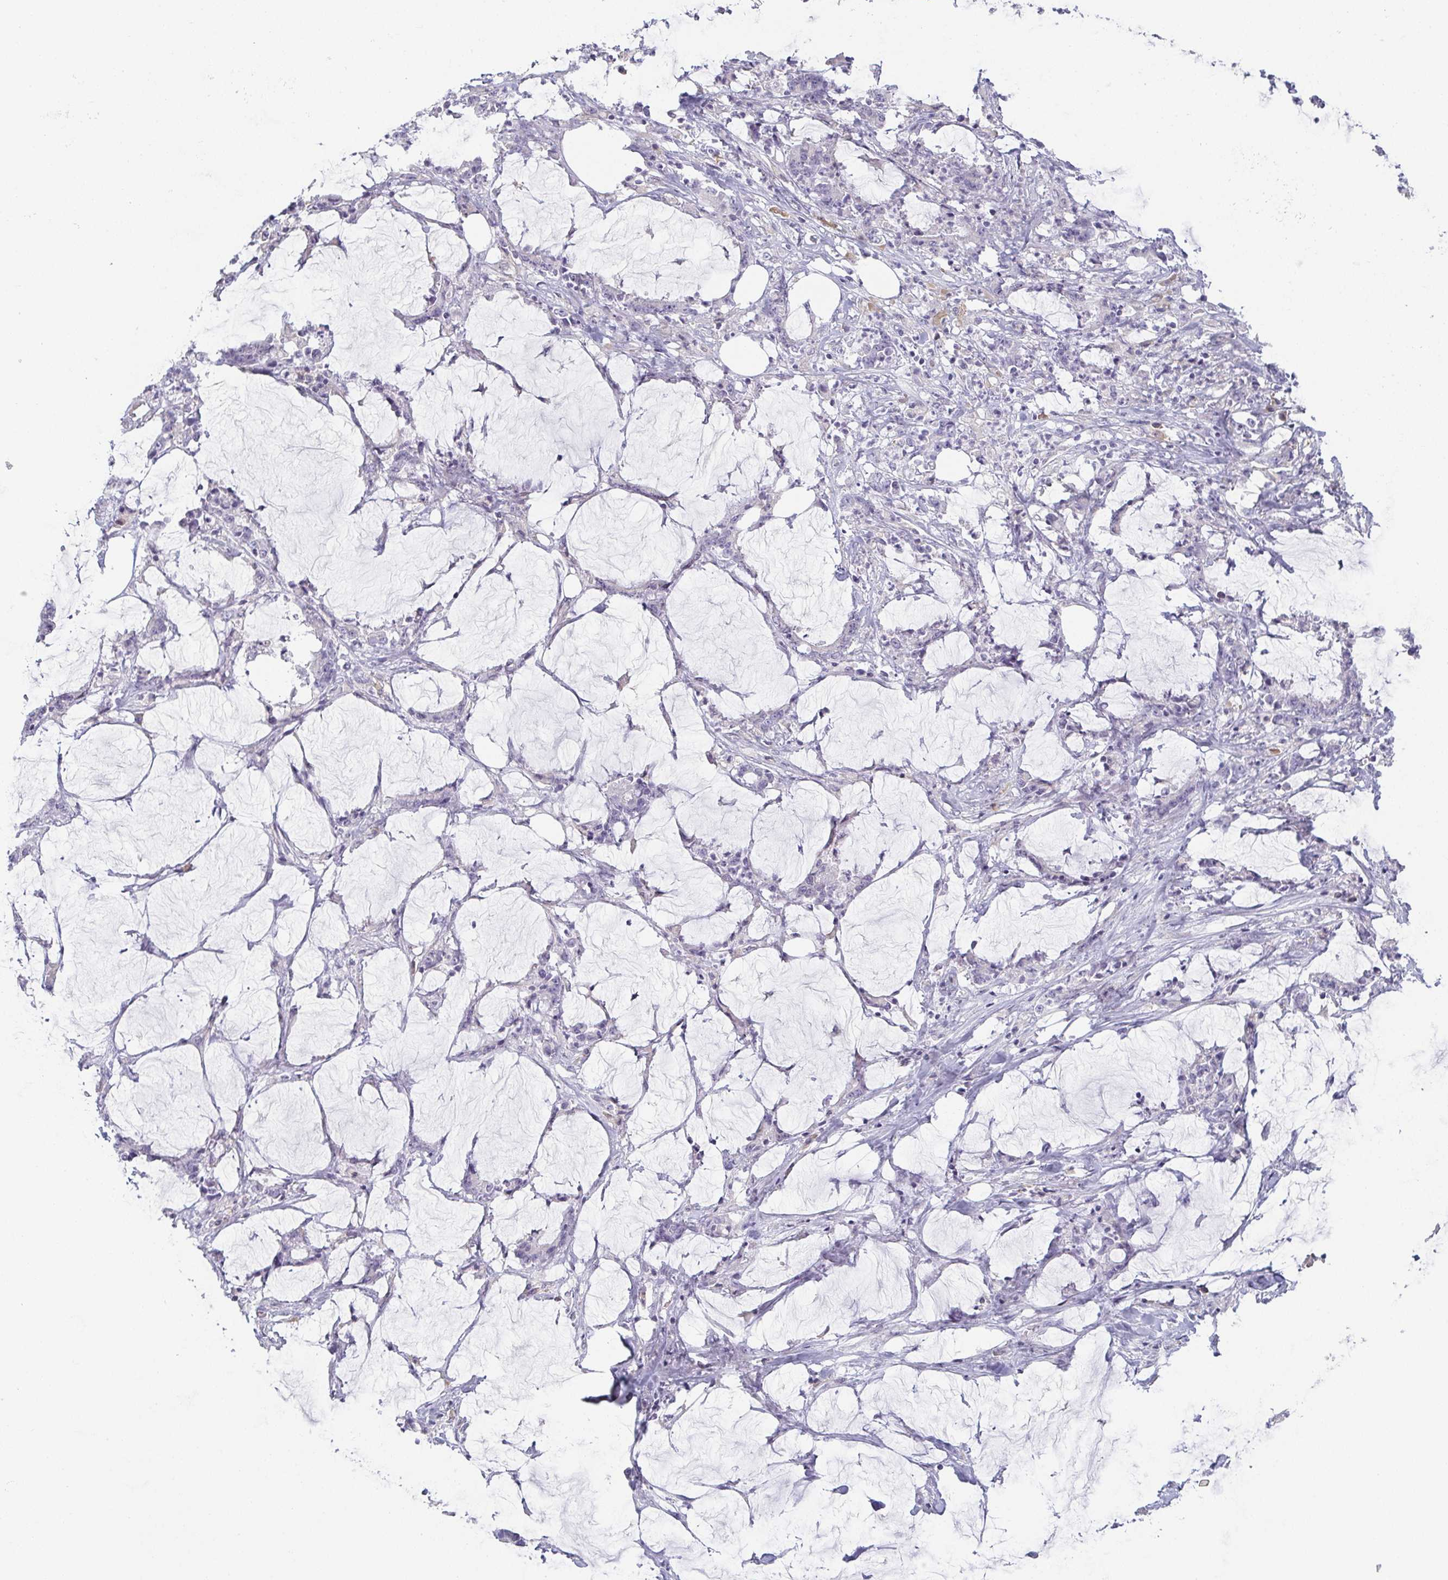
{"staining": {"intensity": "negative", "quantity": "none", "location": "none"}, "tissue": "stomach cancer", "cell_type": "Tumor cells", "image_type": "cancer", "snomed": [{"axis": "morphology", "description": "Adenocarcinoma, NOS"}, {"axis": "topography", "description": "Stomach, upper"}], "caption": "Tumor cells are negative for brown protein staining in stomach adenocarcinoma.", "gene": "PRR27", "patient": {"sex": "male", "age": 68}}